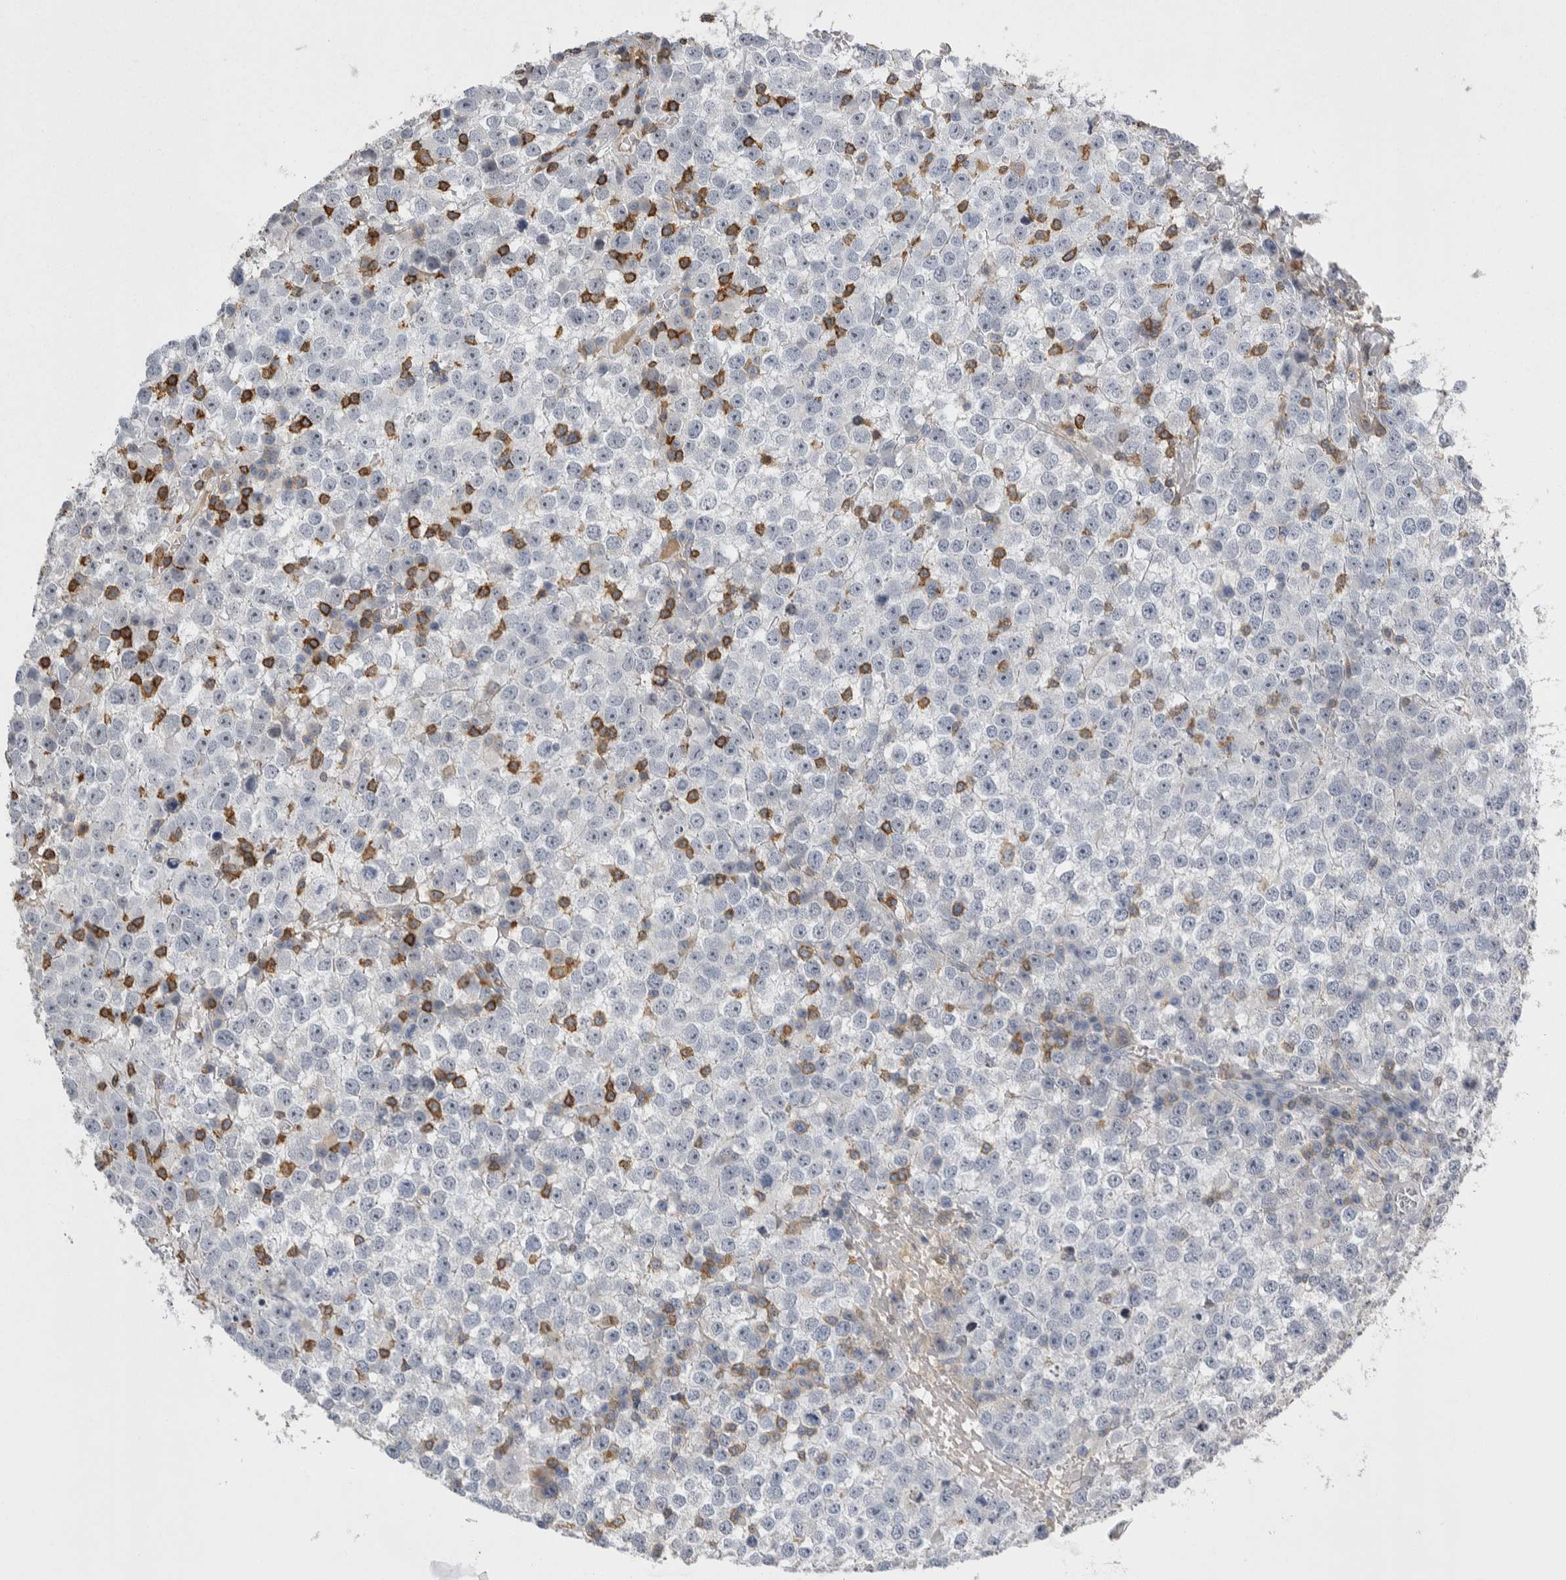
{"staining": {"intensity": "weak", "quantity": "<25%", "location": "nuclear"}, "tissue": "testis cancer", "cell_type": "Tumor cells", "image_type": "cancer", "snomed": [{"axis": "morphology", "description": "Seminoma, NOS"}, {"axis": "topography", "description": "Testis"}], "caption": "The photomicrograph demonstrates no significant expression in tumor cells of testis cancer.", "gene": "CEP295NL", "patient": {"sex": "male", "age": 65}}